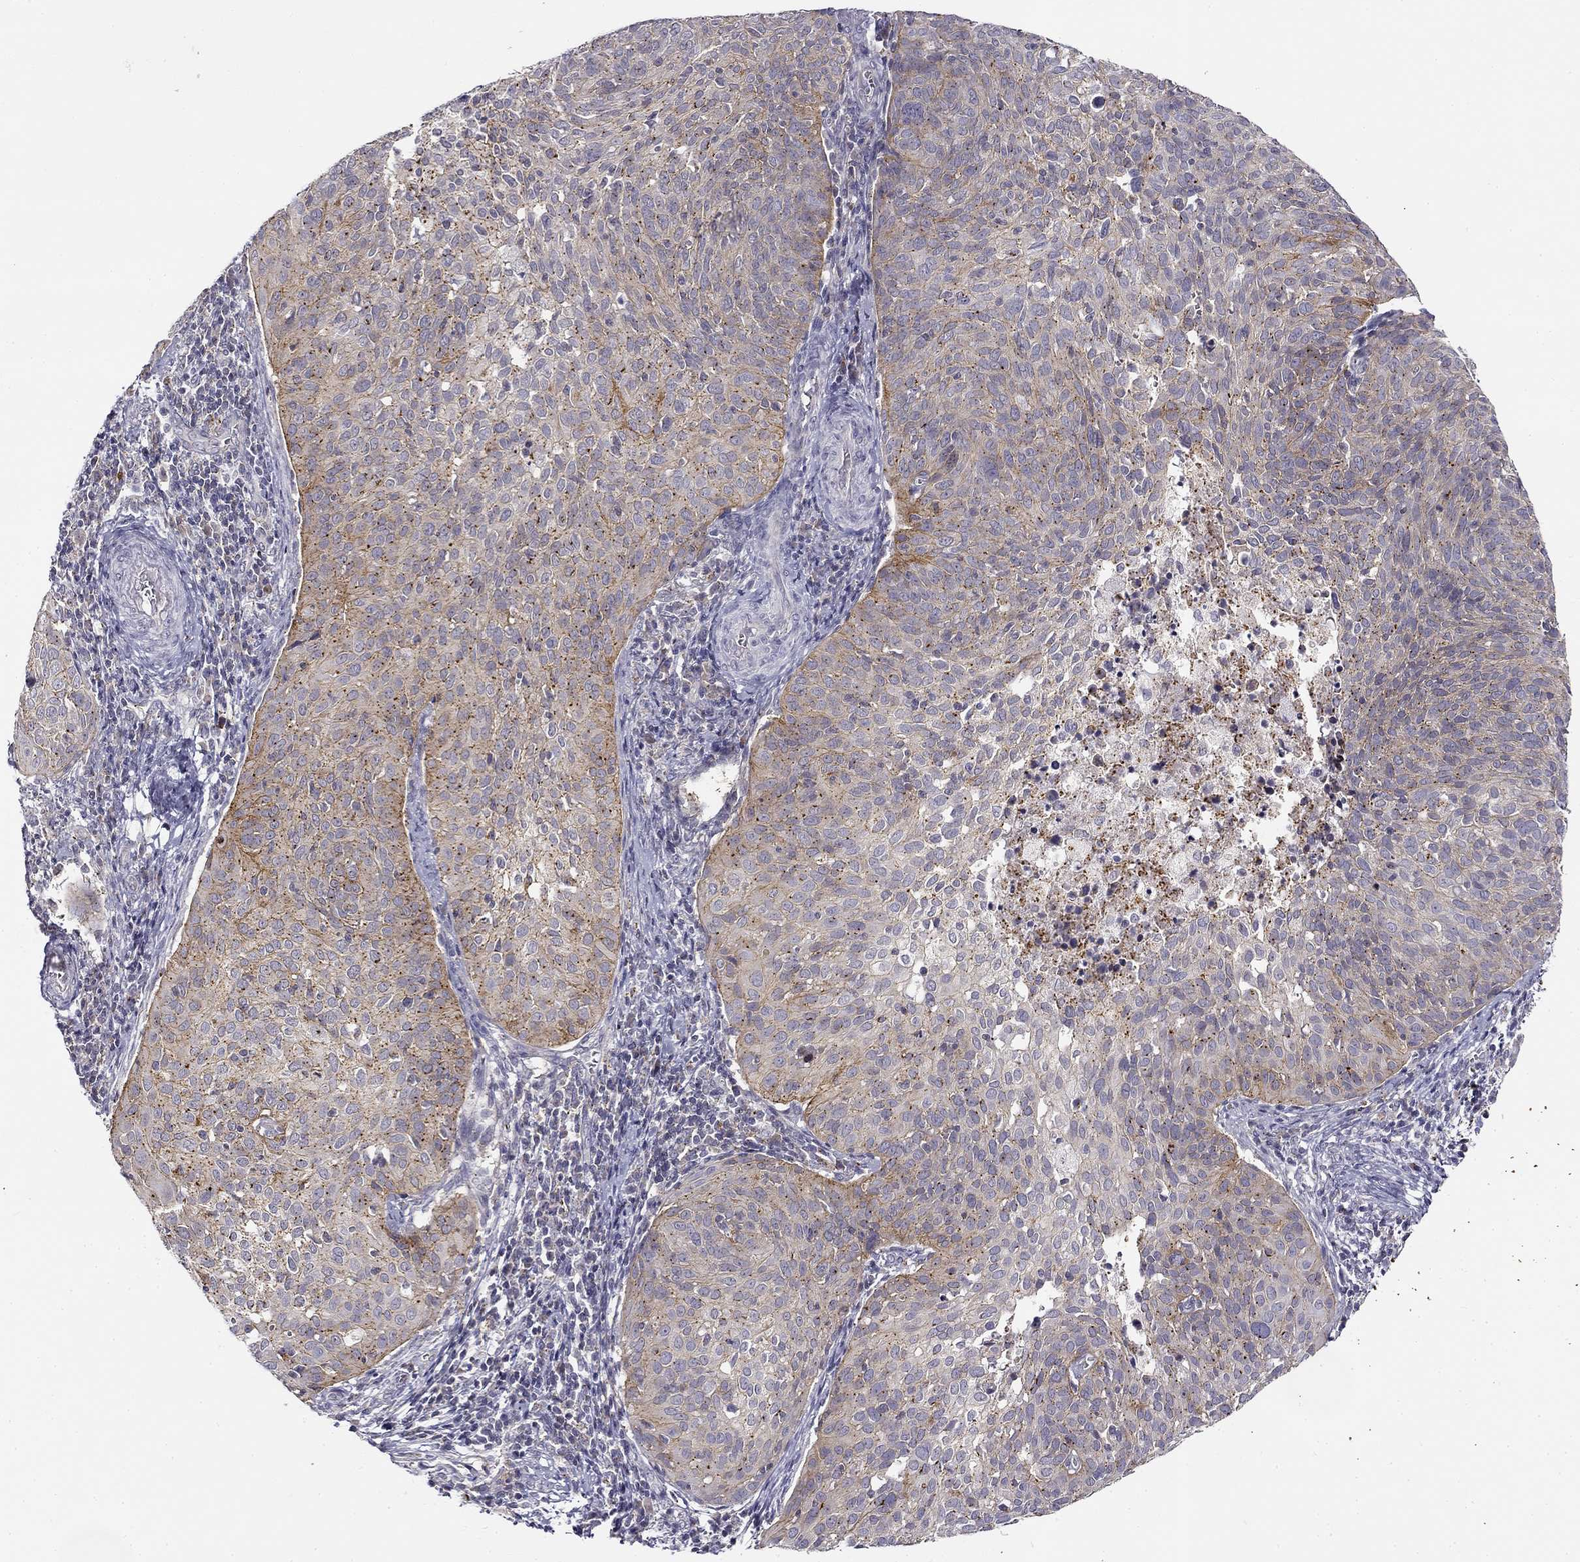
{"staining": {"intensity": "moderate", "quantity": "<25%", "location": "cytoplasmic/membranous"}, "tissue": "cervical cancer", "cell_type": "Tumor cells", "image_type": "cancer", "snomed": [{"axis": "morphology", "description": "Squamous cell carcinoma, NOS"}, {"axis": "topography", "description": "Cervix"}], "caption": "This is an image of immunohistochemistry (IHC) staining of cervical cancer (squamous cell carcinoma), which shows moderate staining in the cytoplasmic/membranous of tumor cells.", "gene": "CNR1", "patient": {"sex": "female", "age": 39}}